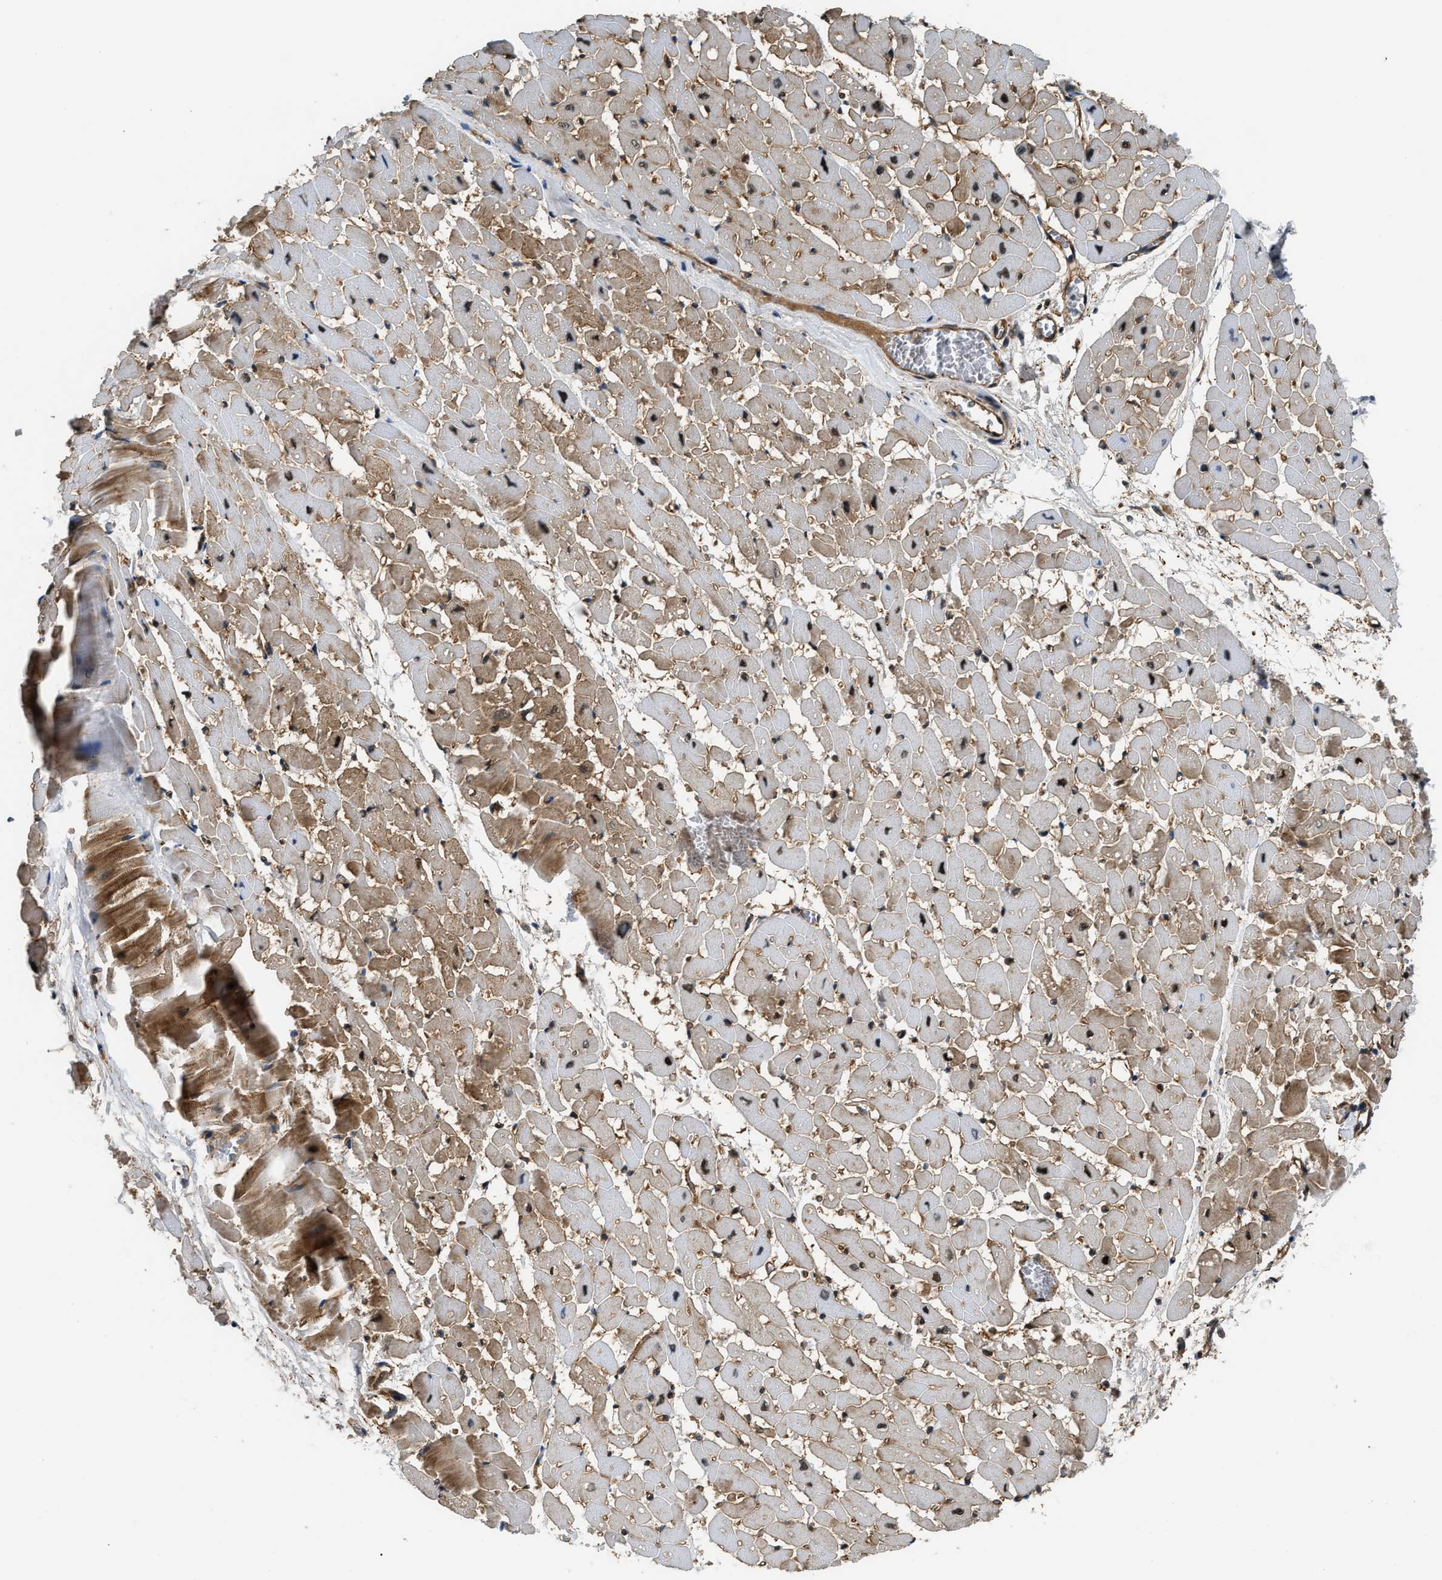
{"staining": {"intensity": "weak", "quantity": "25%-75%", "location": "cytoplasmic/membranous,nuclear"}, "tissue": "heart muscle", "cell_type": "Cardiomyocytes", "image_type": "normal", "snomed": [{"axis": "morphology", "description": "Normal tissue, NOS"}, {"axis": "topography", "description": "Heart"}], "caption": "Immunohistochemistry (IHC) (DAB) staining of normal heart muscle shows weak cytoplasmic/membranous,nuclear protein expression in about 25%-75% of cardiomyocytes.", "gene": "COPS2", "patient": {"sex": "male", "age": 45}}